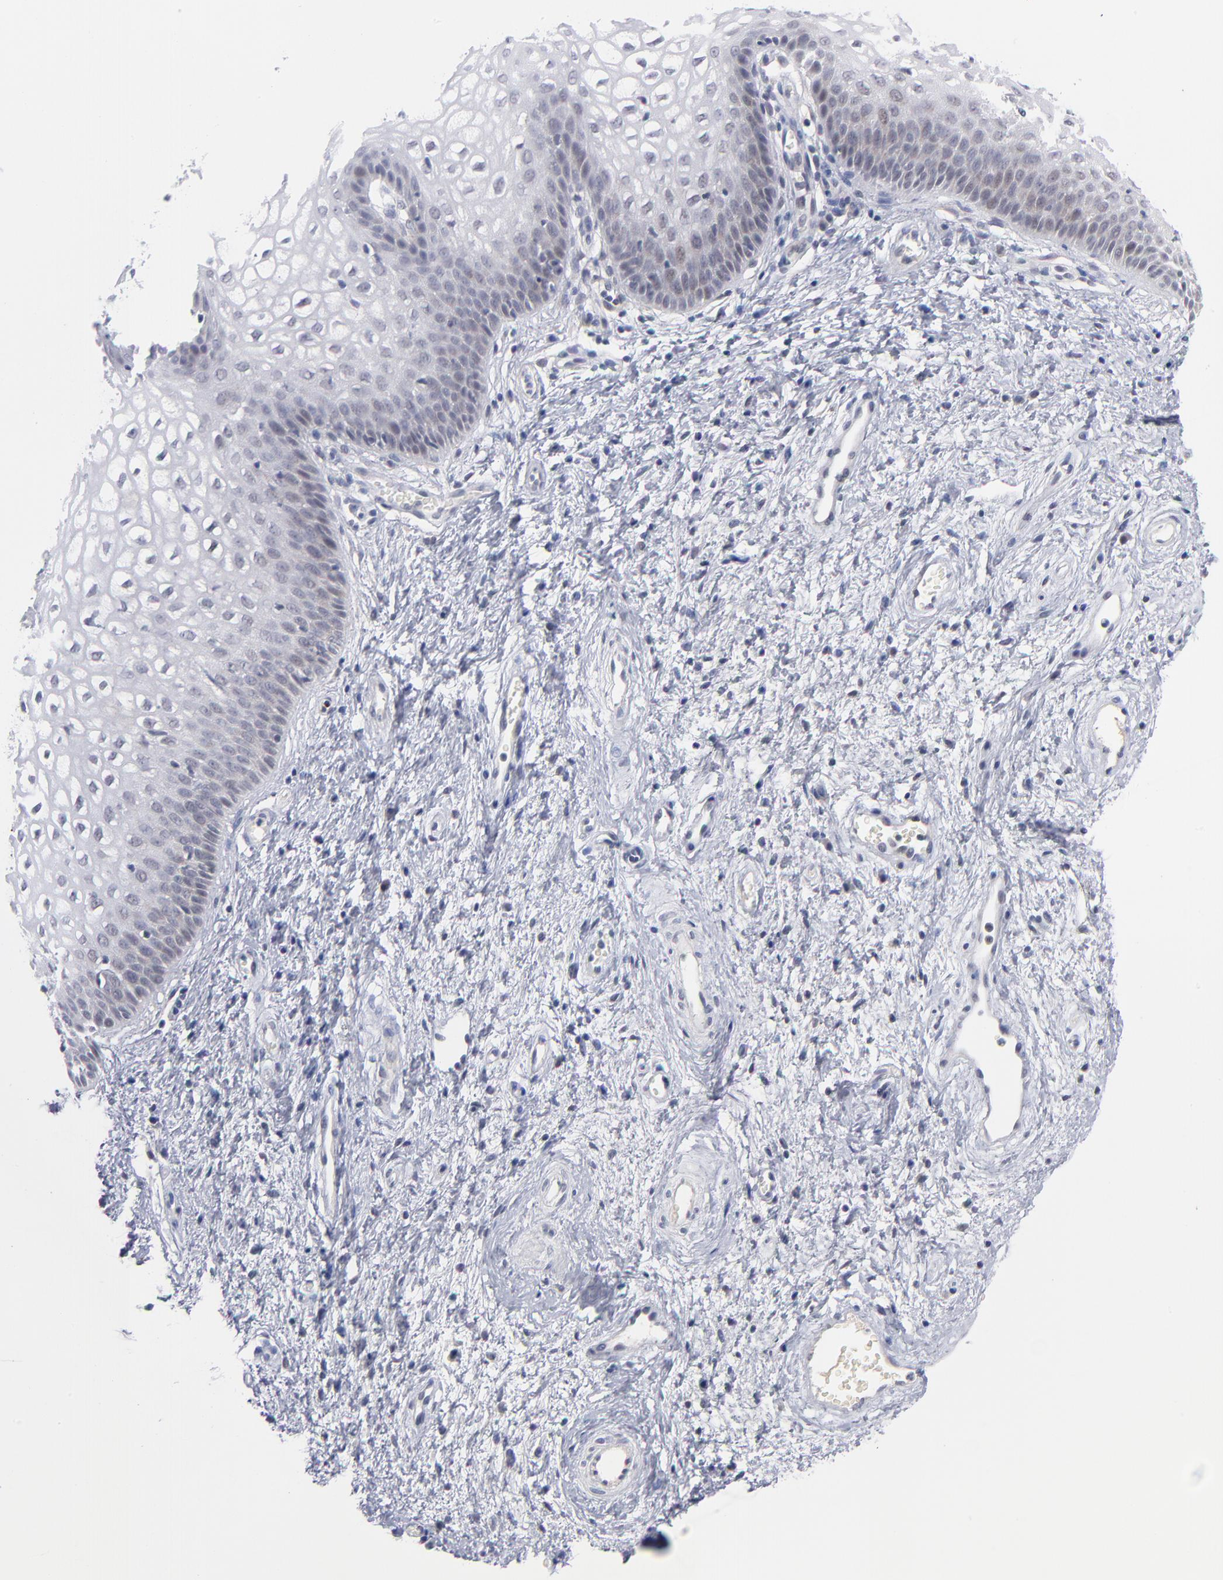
{"staining": {"intensity": "negative", "quantity": "none", "location": "none"}, "tissue": "vagina", "cell_type": "Squamous epithelial cells", "image_type": "normal", "snomed": [{"axis": "morphology", "description": "Normal tissue, NOS"}, {"axis": "topography", "description": "Vagina"}], "caption": "IHC histopathology image of benign vagina stained for a protein (brown), which exhibits no expression in squamous epithelial cells.", "gene": "WSB1", "patient": {"sex": "female", "age": 34}}